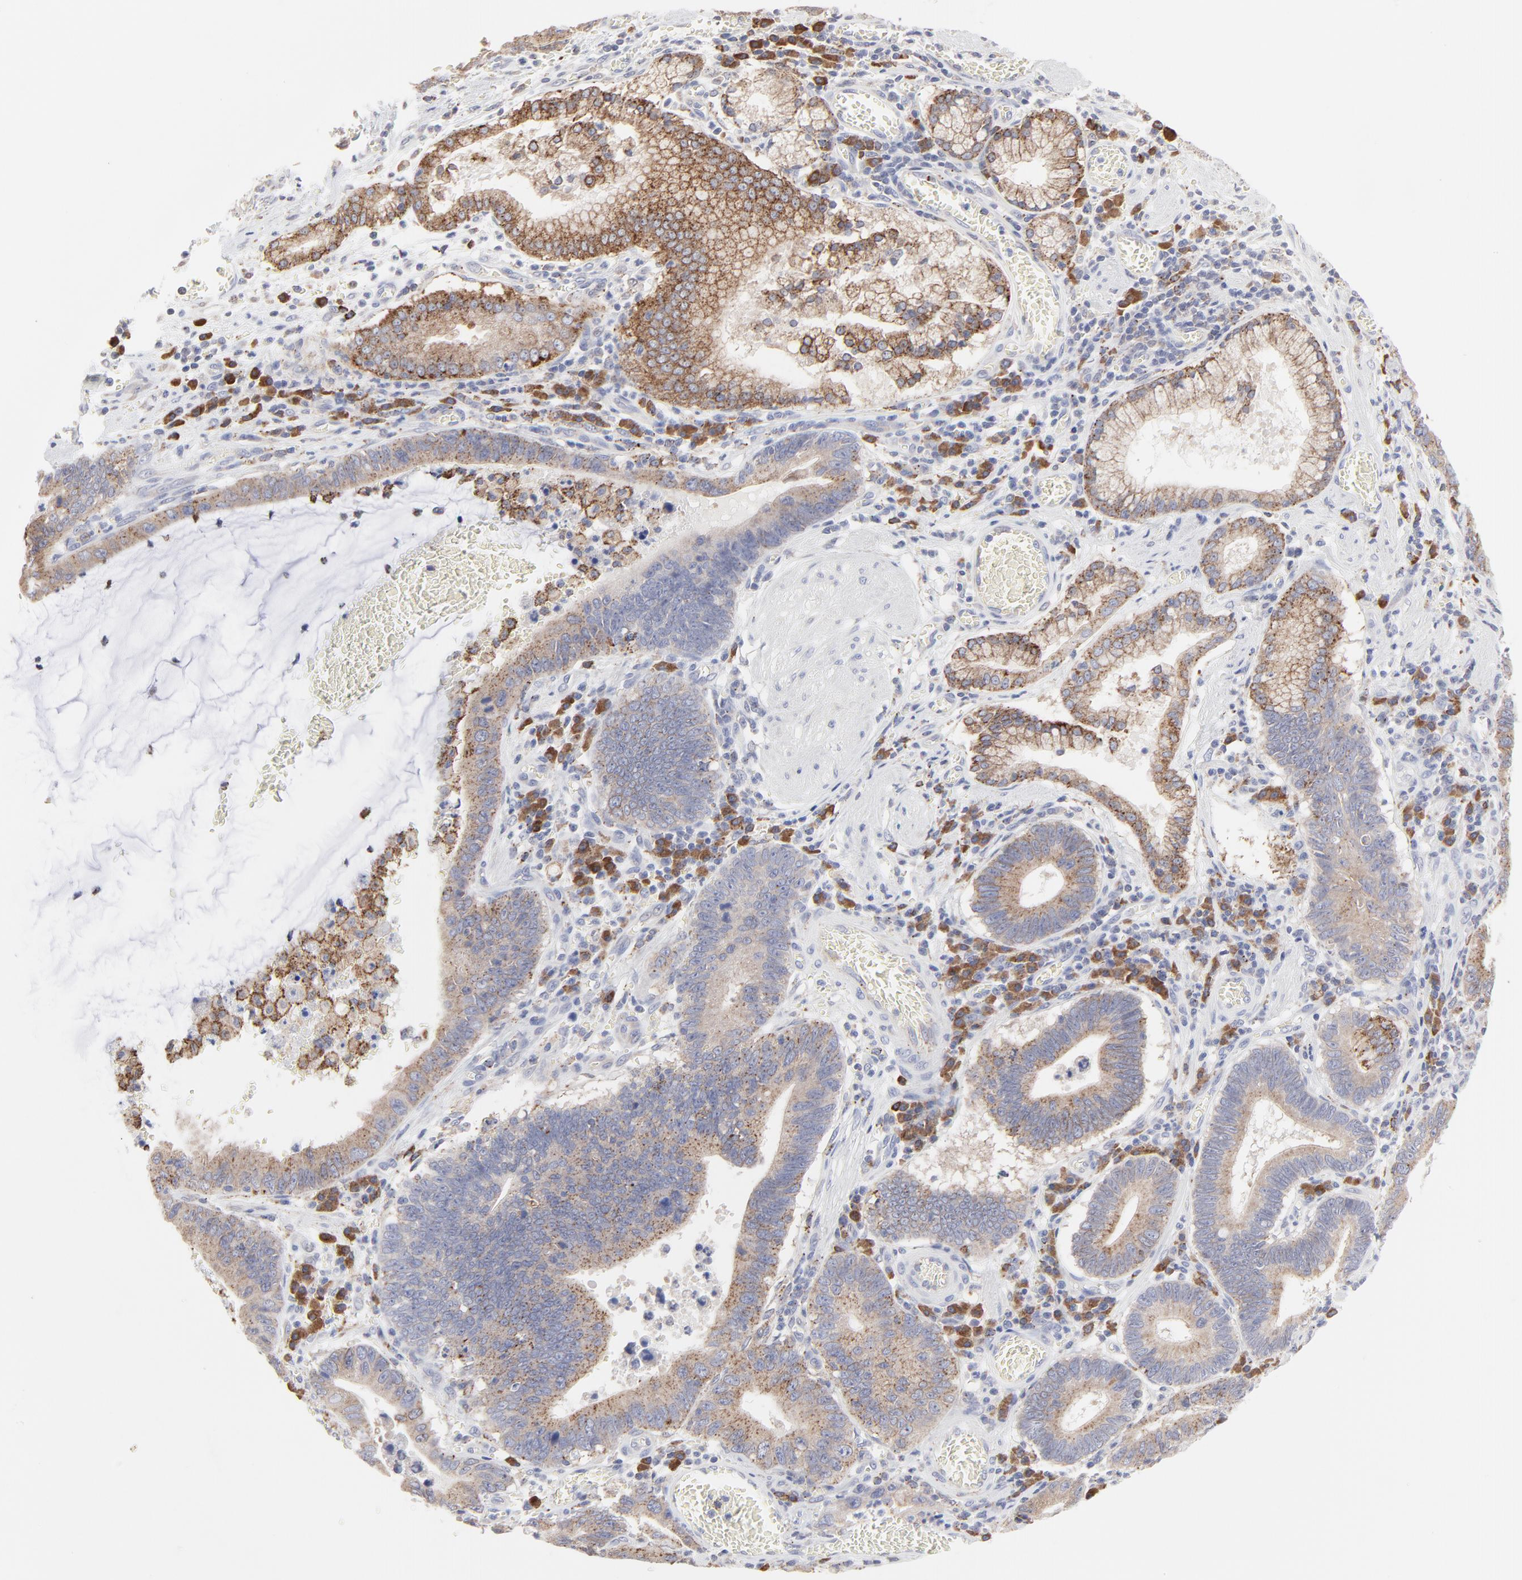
{"staining": {"intensity": "moderate", "quantity": ">75%", "location": "cytoplasmic/membranous"}, "tissue": "stomach cancer", "cell_type": "Tumor cells", "image_type": "cancer", "snomed": [{"axis": "morphology", "description": "Adenocarcinoma, NOS"}, {"axis": "topography", "description": "Stomach"}, {"axis": "topography", "description": "Gastric cardia"}], "caption": "Immunohistochemical staining of stomach cancer (adenocarcinoma) exhibits moderate cytoplasmic/membranous protein staining in approximately >75% of tumor cells.", "gene": "TRIM22", "patient": {"sex": "male", "age": 59}}